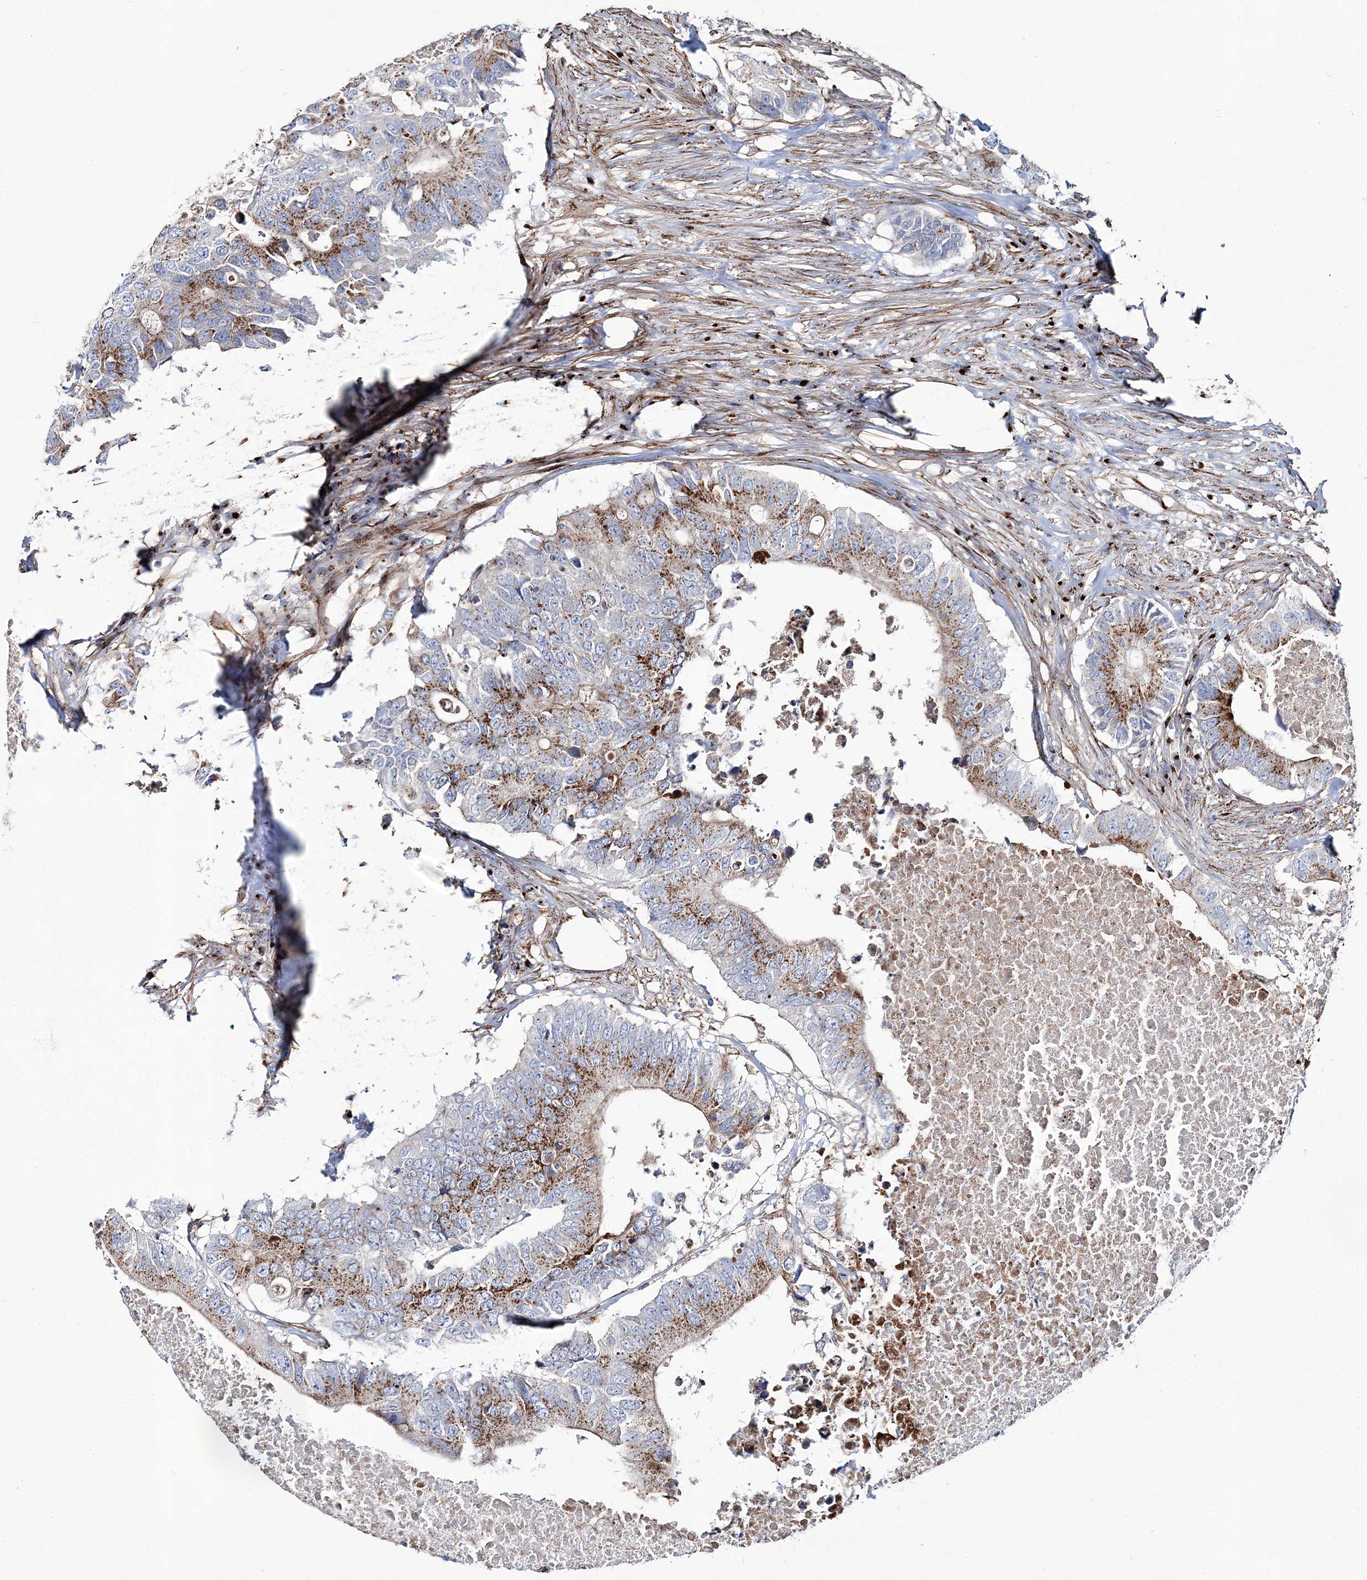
{"staining": {"intensity": "moderate", "quantity": ">75%", "location": "cytoplasmic/membranous"}, "tissue": "colorectal cancer", "cell_type": "Tumor cells", "image_type": "cancer", "snomed": [{"axis": "morphology", "description": "Adenocarcinoma, NOS"}, {"axis": "topography", "description": "Colon"}], "caption": "Colorectal cancer (adenocarcinoma) stained with IHC demonstrates moderate cytoplasmic/membranous expression in approximately >75% of tumor cells.", "gene": "MAN1A2", "patient": {"sex": "male", "age": 71}}